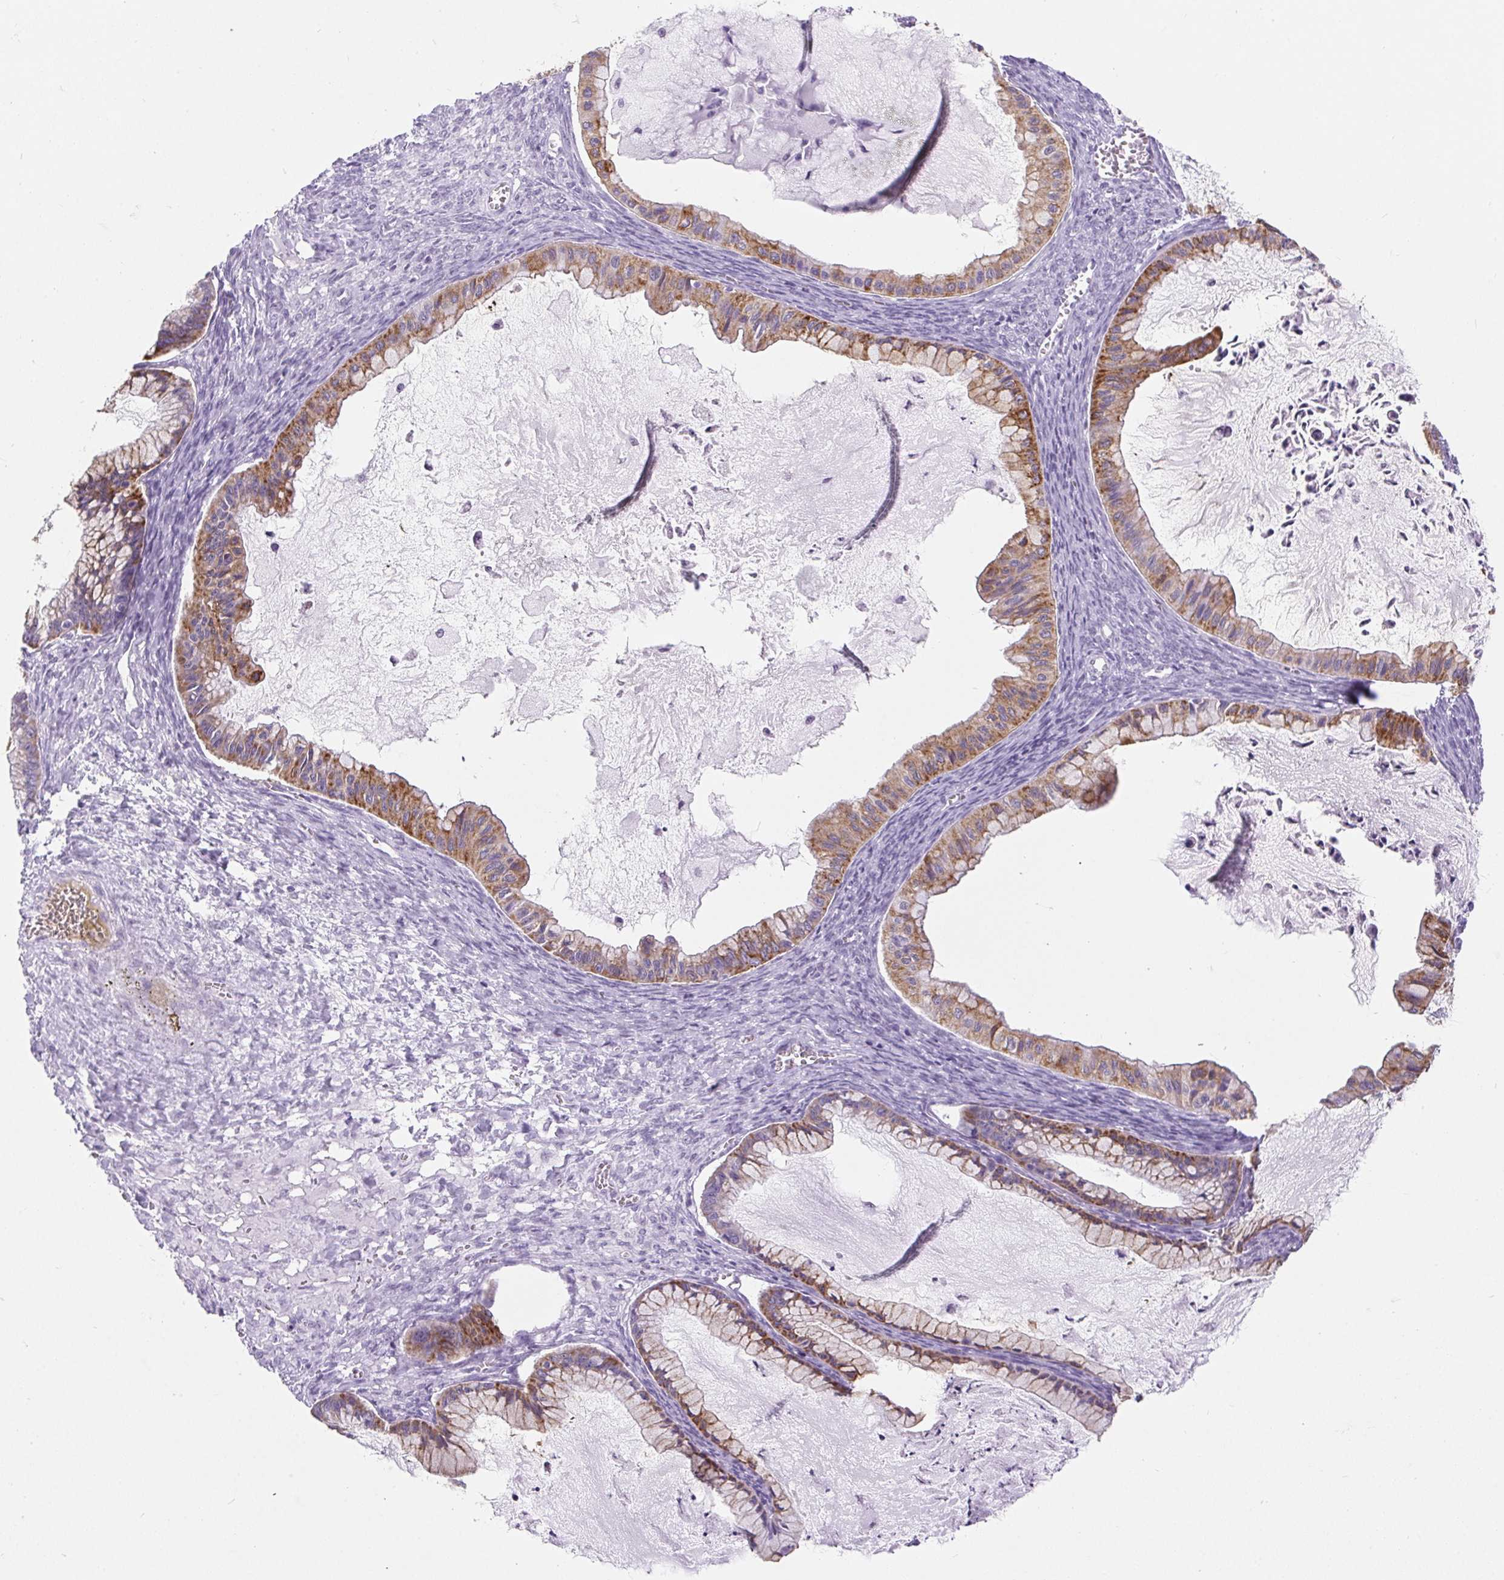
{"staining": {"intensity": "strong", "quantity": ">75%", "location": "cytoplasmic/membranous"}, "tissue": "ovarian cancer", "cell_type": "Tumor cells", "image_type": "cancer", "snomed": [{"axis": "morphology", "description": "Cystadenocarcinoma, mucinous, NOS"}, {"axis": "topography", "description": "Ovary"}], "caption": "Strong cytoplasmic/membranous protein expression is present in about >75% of tumor cells in ovarian cancer (mucinous cystadenocarcinoma).", "gene": "BCAS1", "patient": {"sex": "female", "age": 72}}